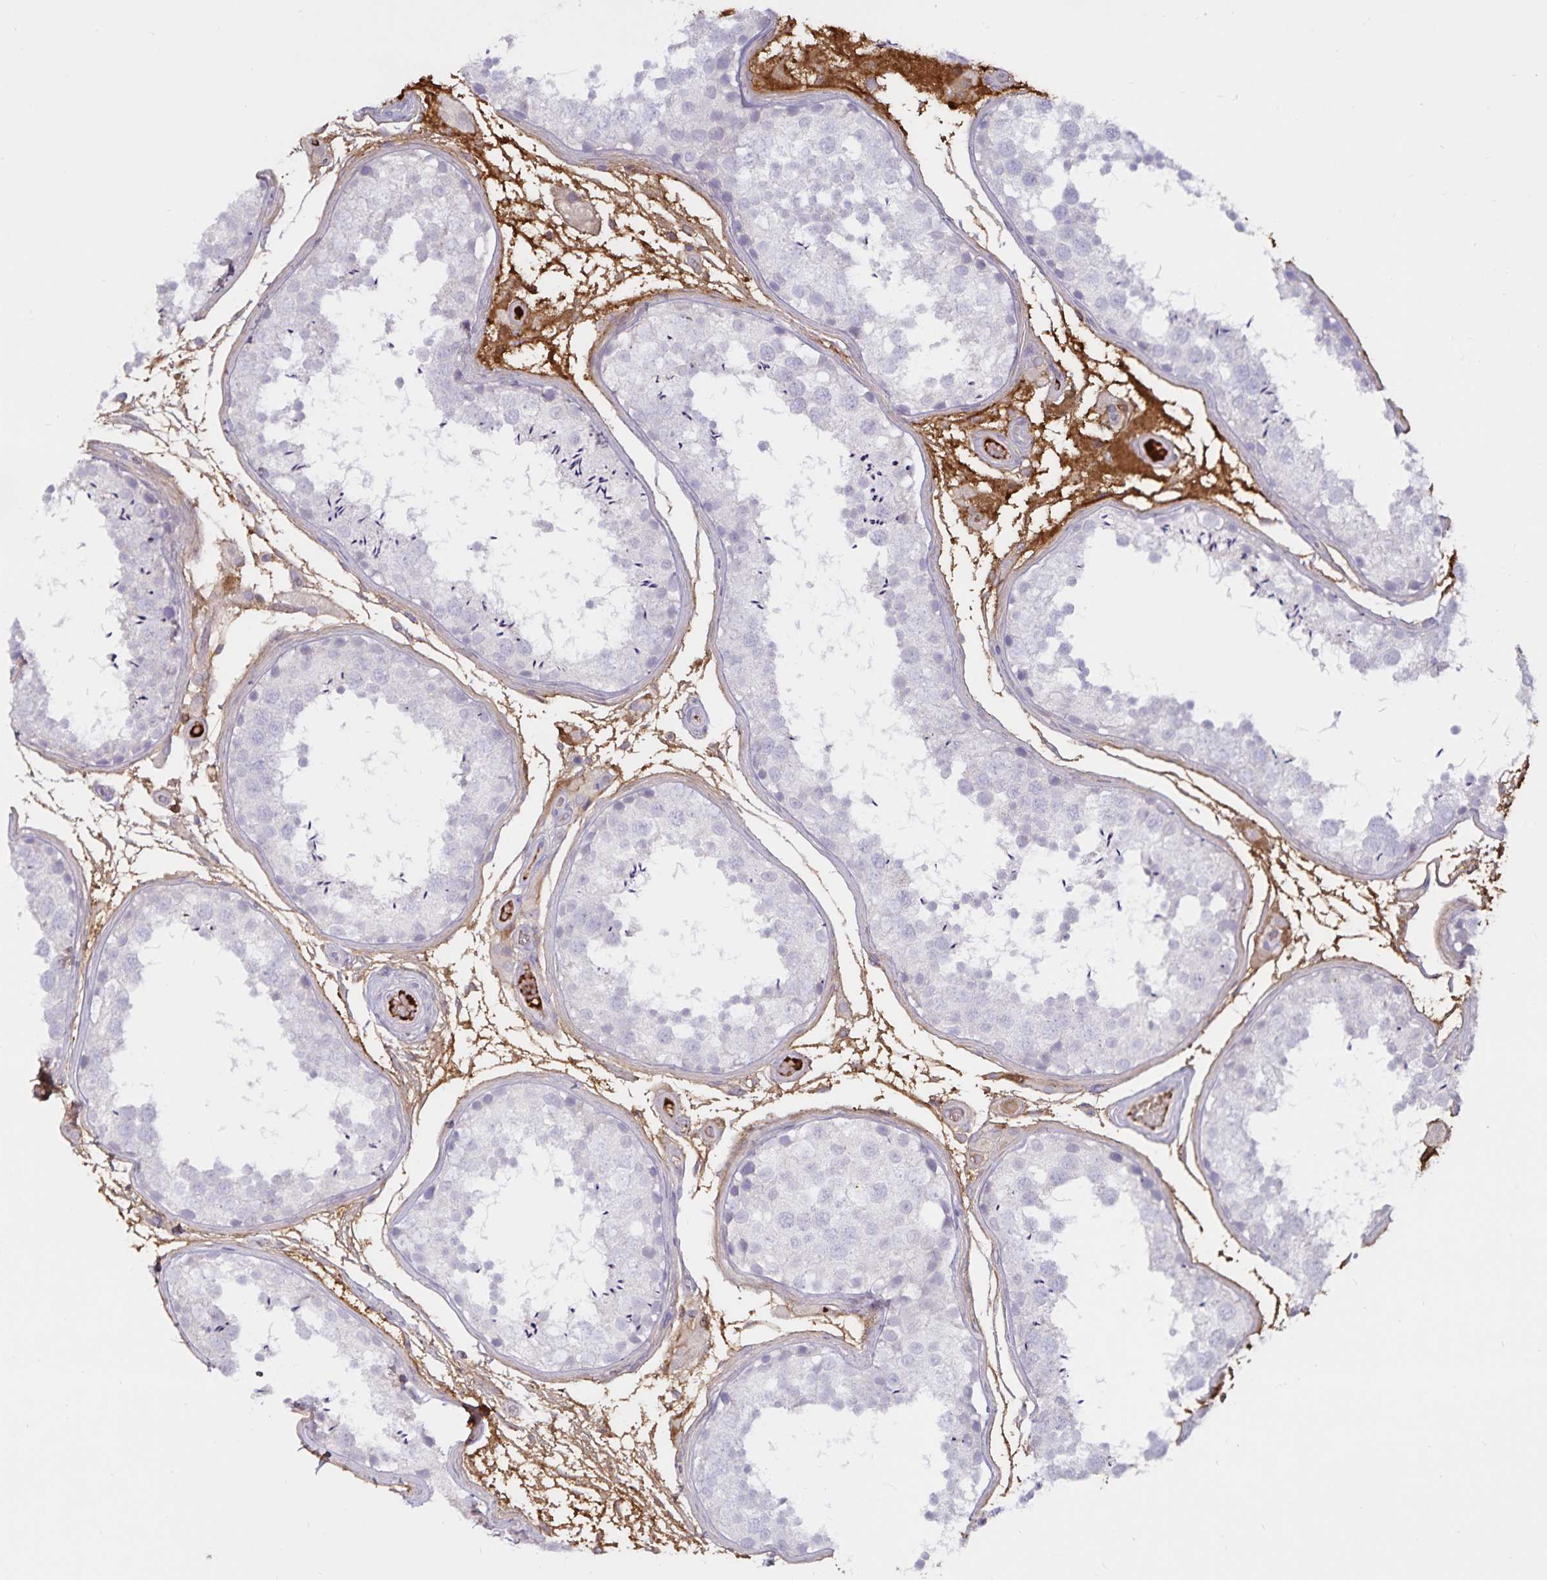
{"staining": {"intensity": "negative", "quantity": "none", "location": "none"}, "tissue": "testis", "cell_type": "Cells in seminiferous ducts", "image_type": "normal", "snomed": [{"axis": "morphology", "description": "Normal tissue, NOS"}, {"axis": "topography", "description": "Testis"}], "caption": "Testis stained for a protein using immunohistochemistry (IHC) shows no positivity cells in seminiferous ducts.", "gene": "FGG", "patient": {"sex": "male", "age": 29}}